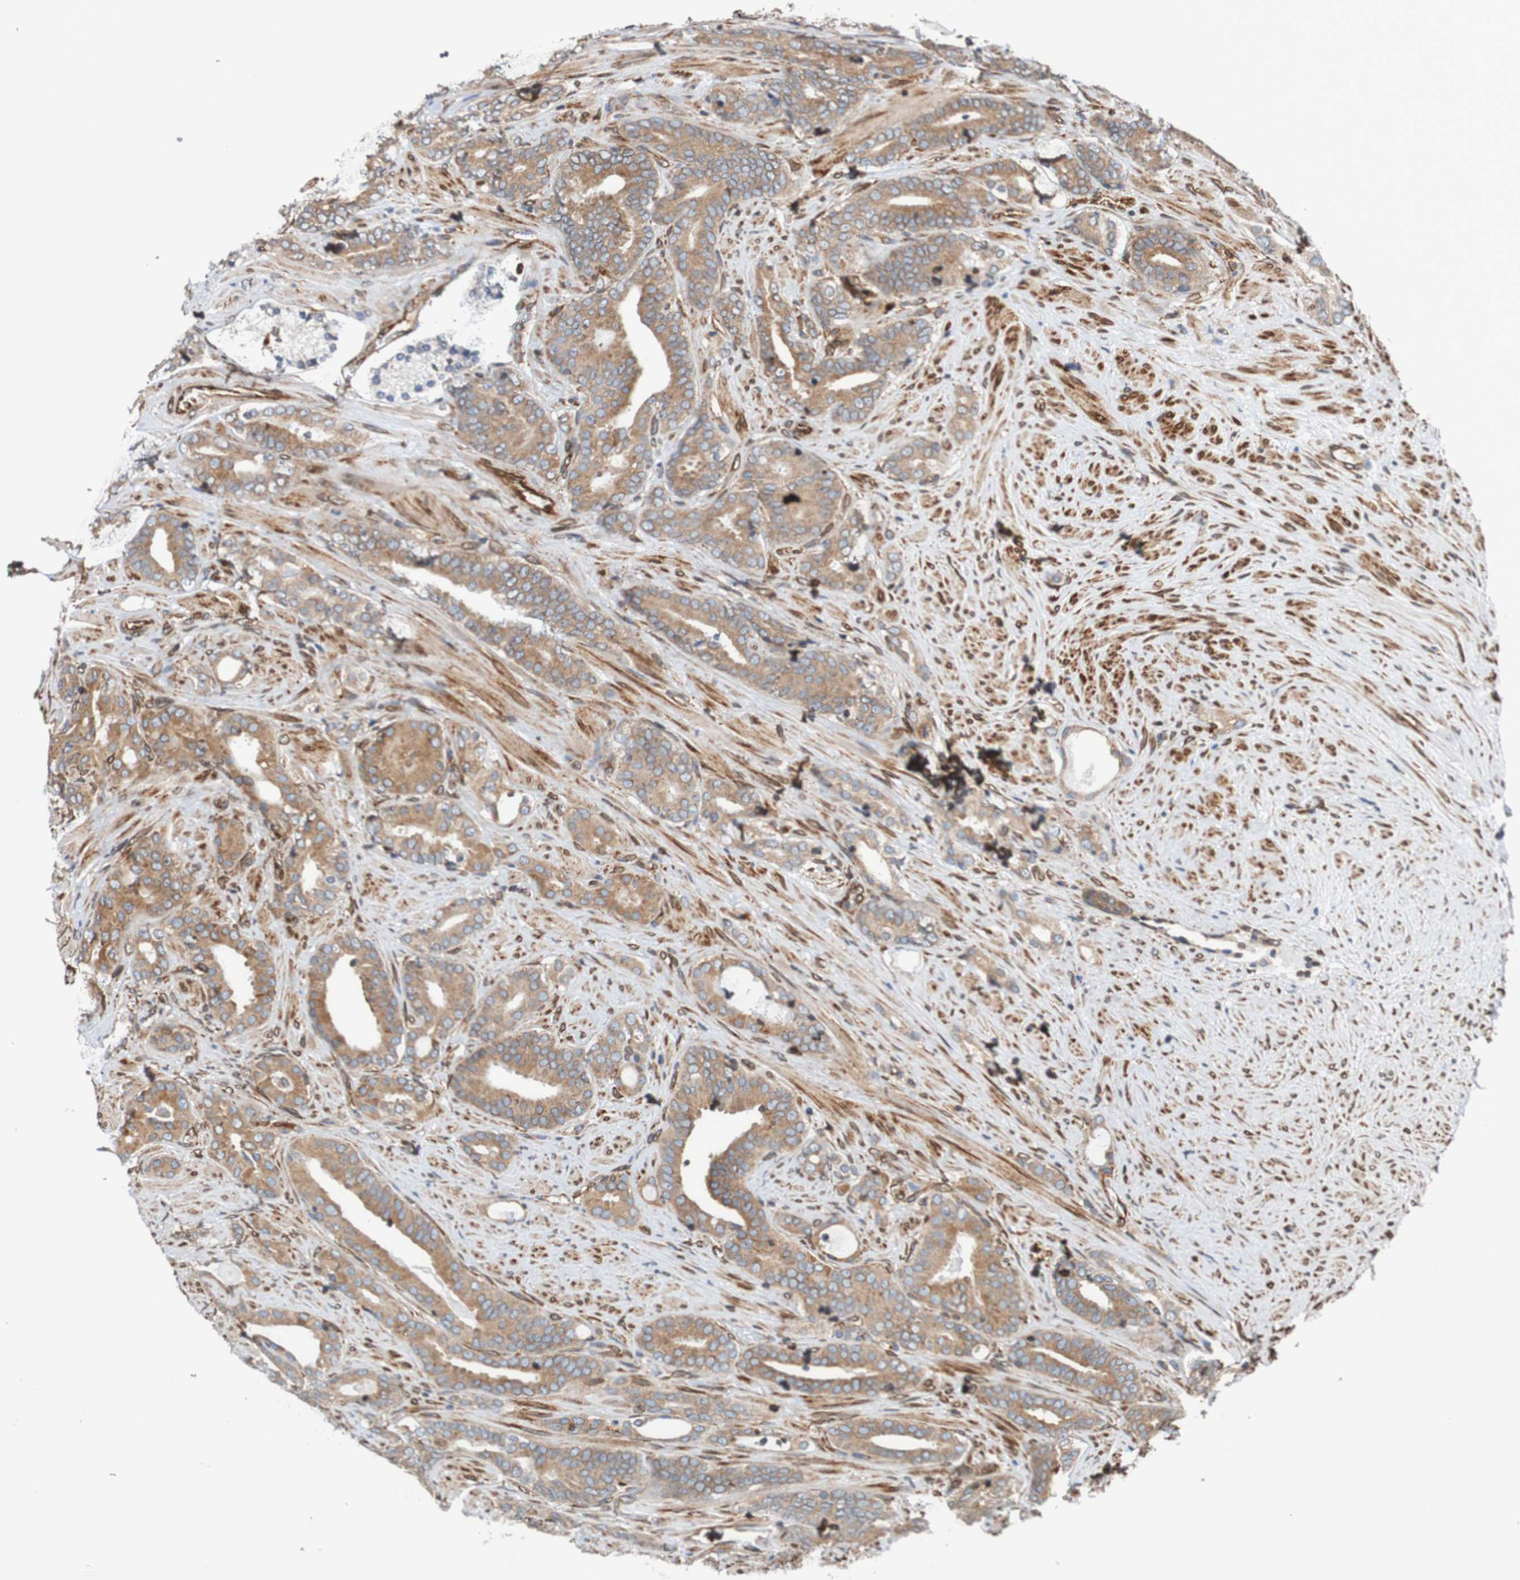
{"staining": {"intensity": "moderate", "quantity": ">75%", "location": "cytoplasmic/membranous"}, "tissue": "prostate cancer", "cell_type": "Tumor cells", "image_type": "cancer", "snomed": [{"axis": "morphology", "description": "Adenocarcinoma, Low grade"}, {"axis": "topography", "description": "Prostate"}], "caption": "Prostate cancer stained for a protein (brown) displays moderate cytoplasmic/membranous positive positivity in about >75% of tumor cells.", "gene": "TMEM109", "patient": {"sex": "male", "age": 63}}